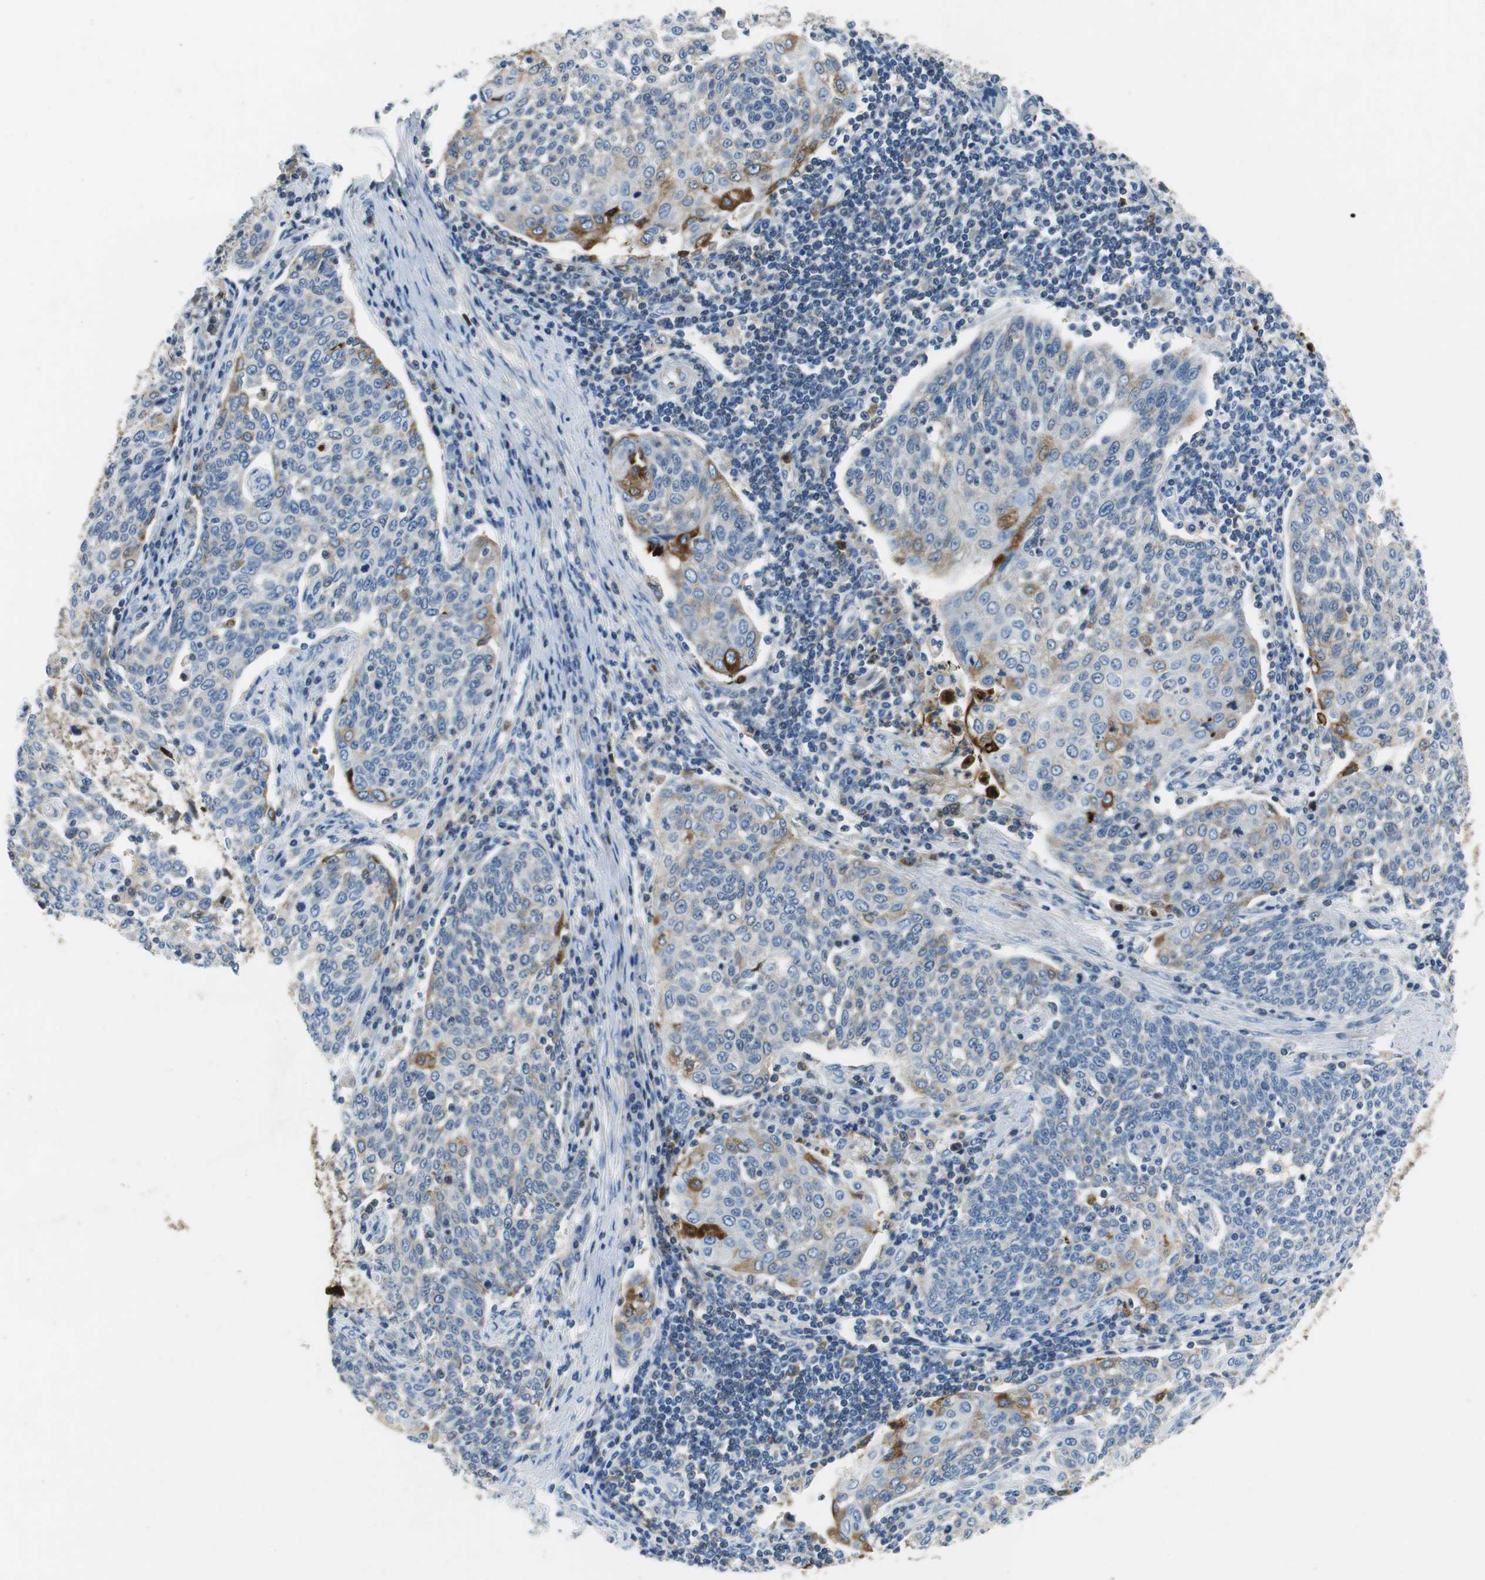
{"staining": {"intensity": "weak", "quantity": "<25%", "location": "cytoplasmic/membranous"}, "tissue": "cervical cancer", "cell_type": "Tumor cells", "image_type": "cancer", "snomed": [{"axis": "morphology", "description": "Squamous cell carcinoma, NOS"}, {"axis": "topography", "description": "Cervix"}], "caption": "Photomicrograph shows no protein staining in tumor cells of cervical cancer (squamous cell carcinoma) tissue.", "gene": "ORM1", "patient": {"sex": "female", "age": 34}}